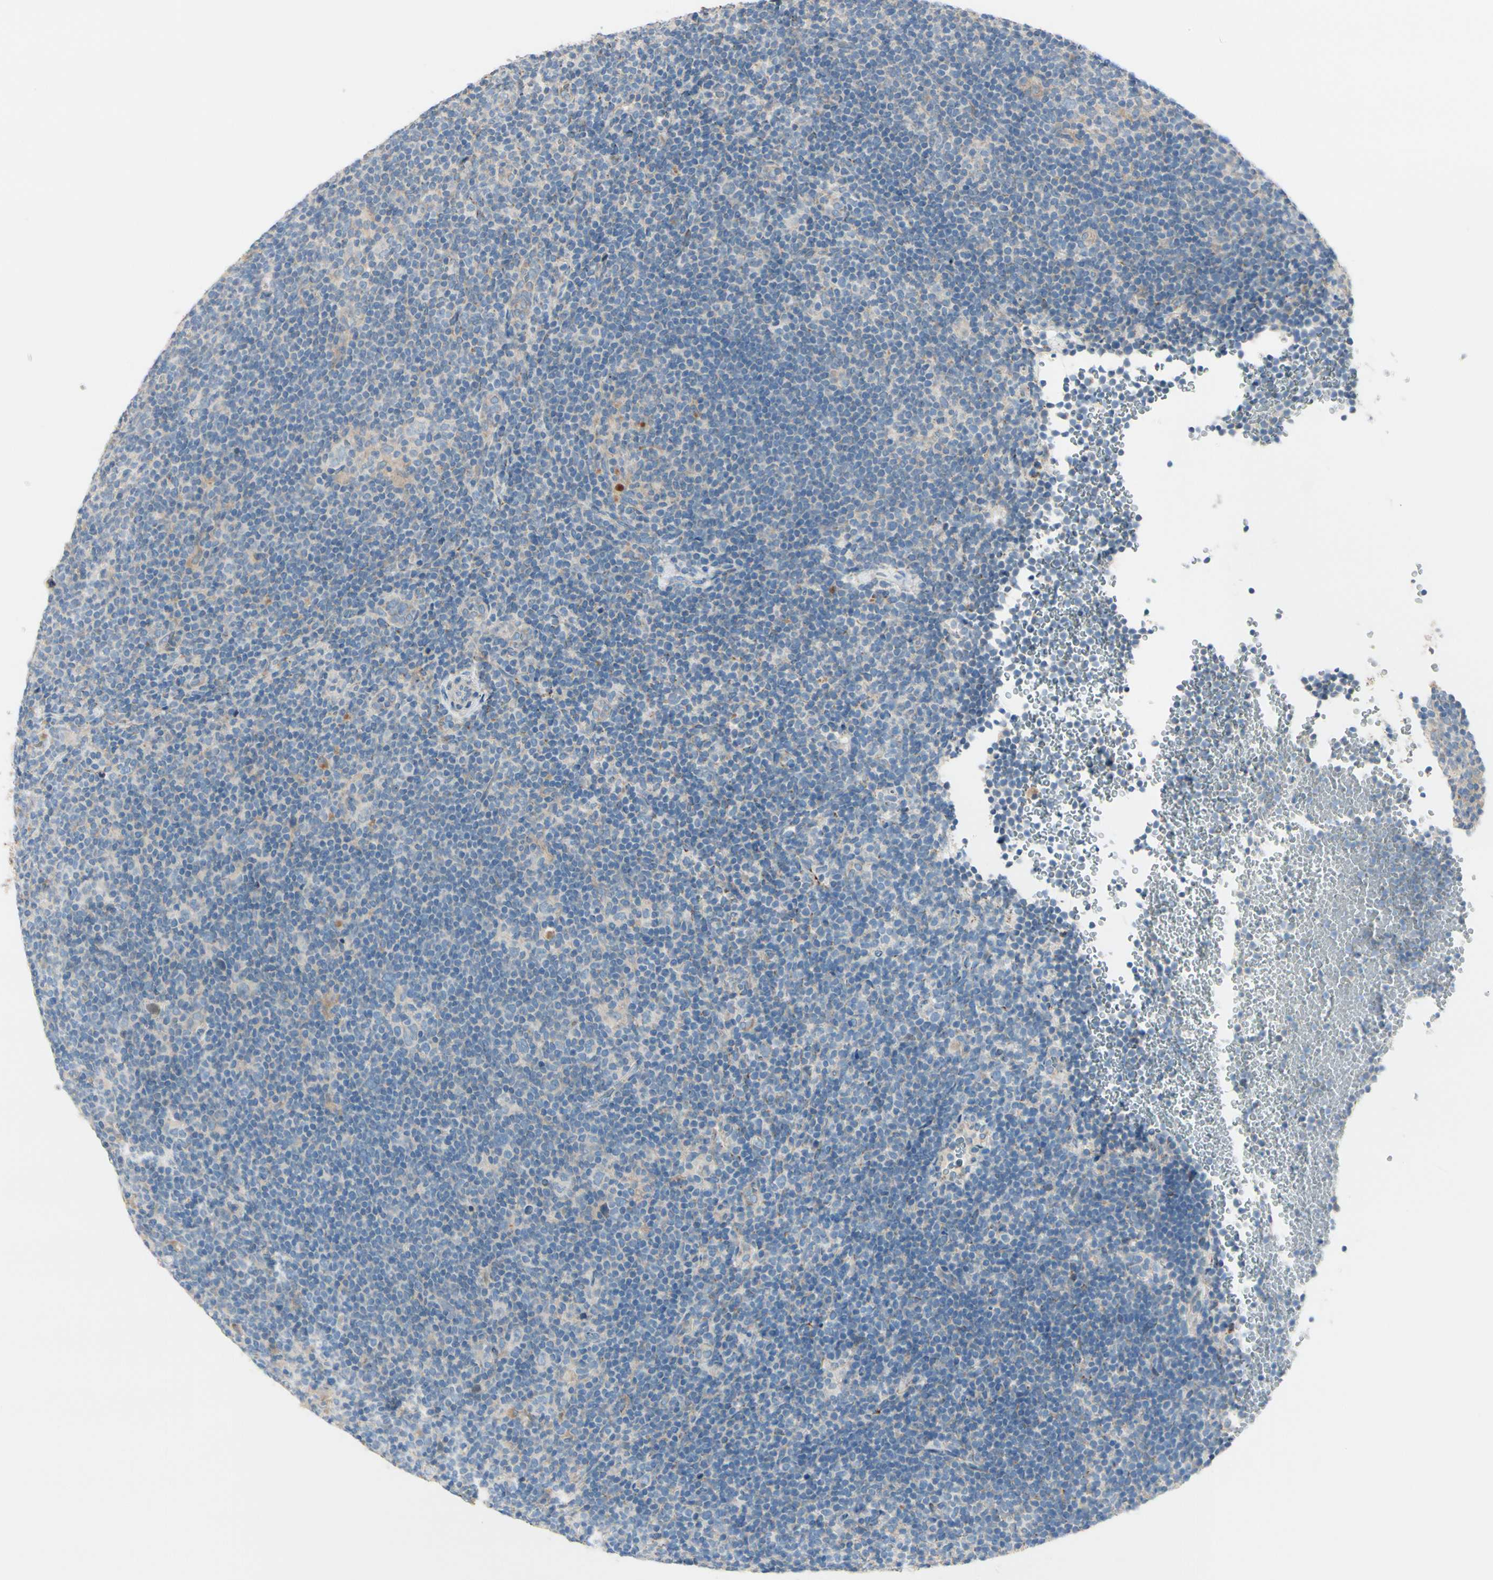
{"staining": {"intensity": "weak", "quantity": ">75%", "location": "cytoplasmic/membranous"}, "tissue": "lymphoma", "cell_type": "Tumor cells", "image_type": "cancer", "snomed": [{"axis": "morphology", "description": "Hodgkin's disease, NOS"}, {"axis": "topography", "description": "Lymph node"}], "caption": "Lymphoma stained with DAB (3,3'-diaminobenzidine) IHC reveals low levels of weak cytoplasmic/membranous expression in approximately >75% of tumor cells.", "gene": "EPHA3", "patient": {"sex": "female", "age": 57}}